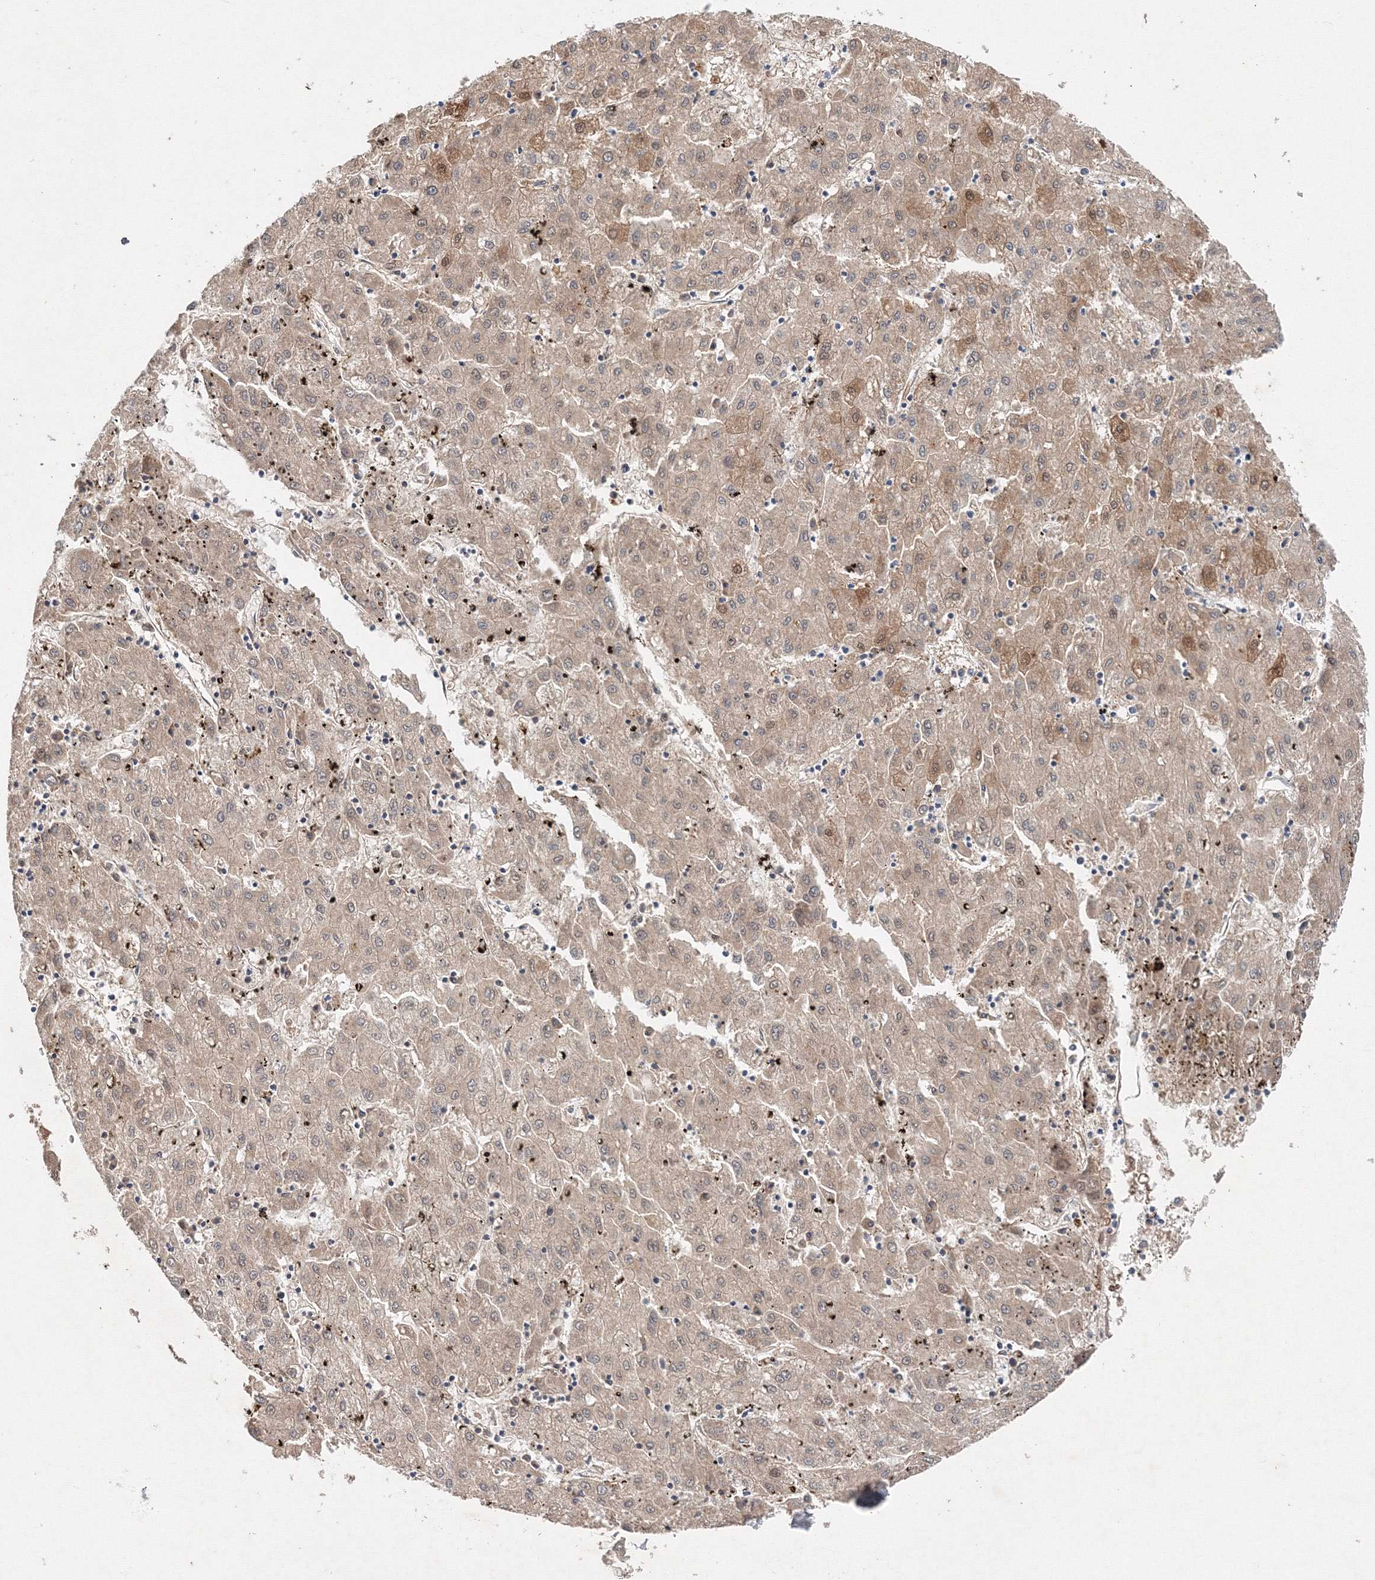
{"staining": {"intensity": "moderate", "quantity": "25%-75%", "location": "cytoplasmic/membranous,nuclear"}, "tissue": "liver cancer", "cell_type": "Tumor cells", "image_type": "cancer", "snomed": [{"axis": "morphology", "description": "Carcinoma, Hepatocellular, NOS"}, {"axis": "topography", "description": "Liver"}], "caption": "Liver cancer (hepatocellular carcinoma) stained with a brown dye demonstrates moderate cytoplasmic/membranous and nuclear positive expression in about 25%-75% of tumor cells.", "gene": "WDR49", "patient": {"sex": "male", "age": 72}}